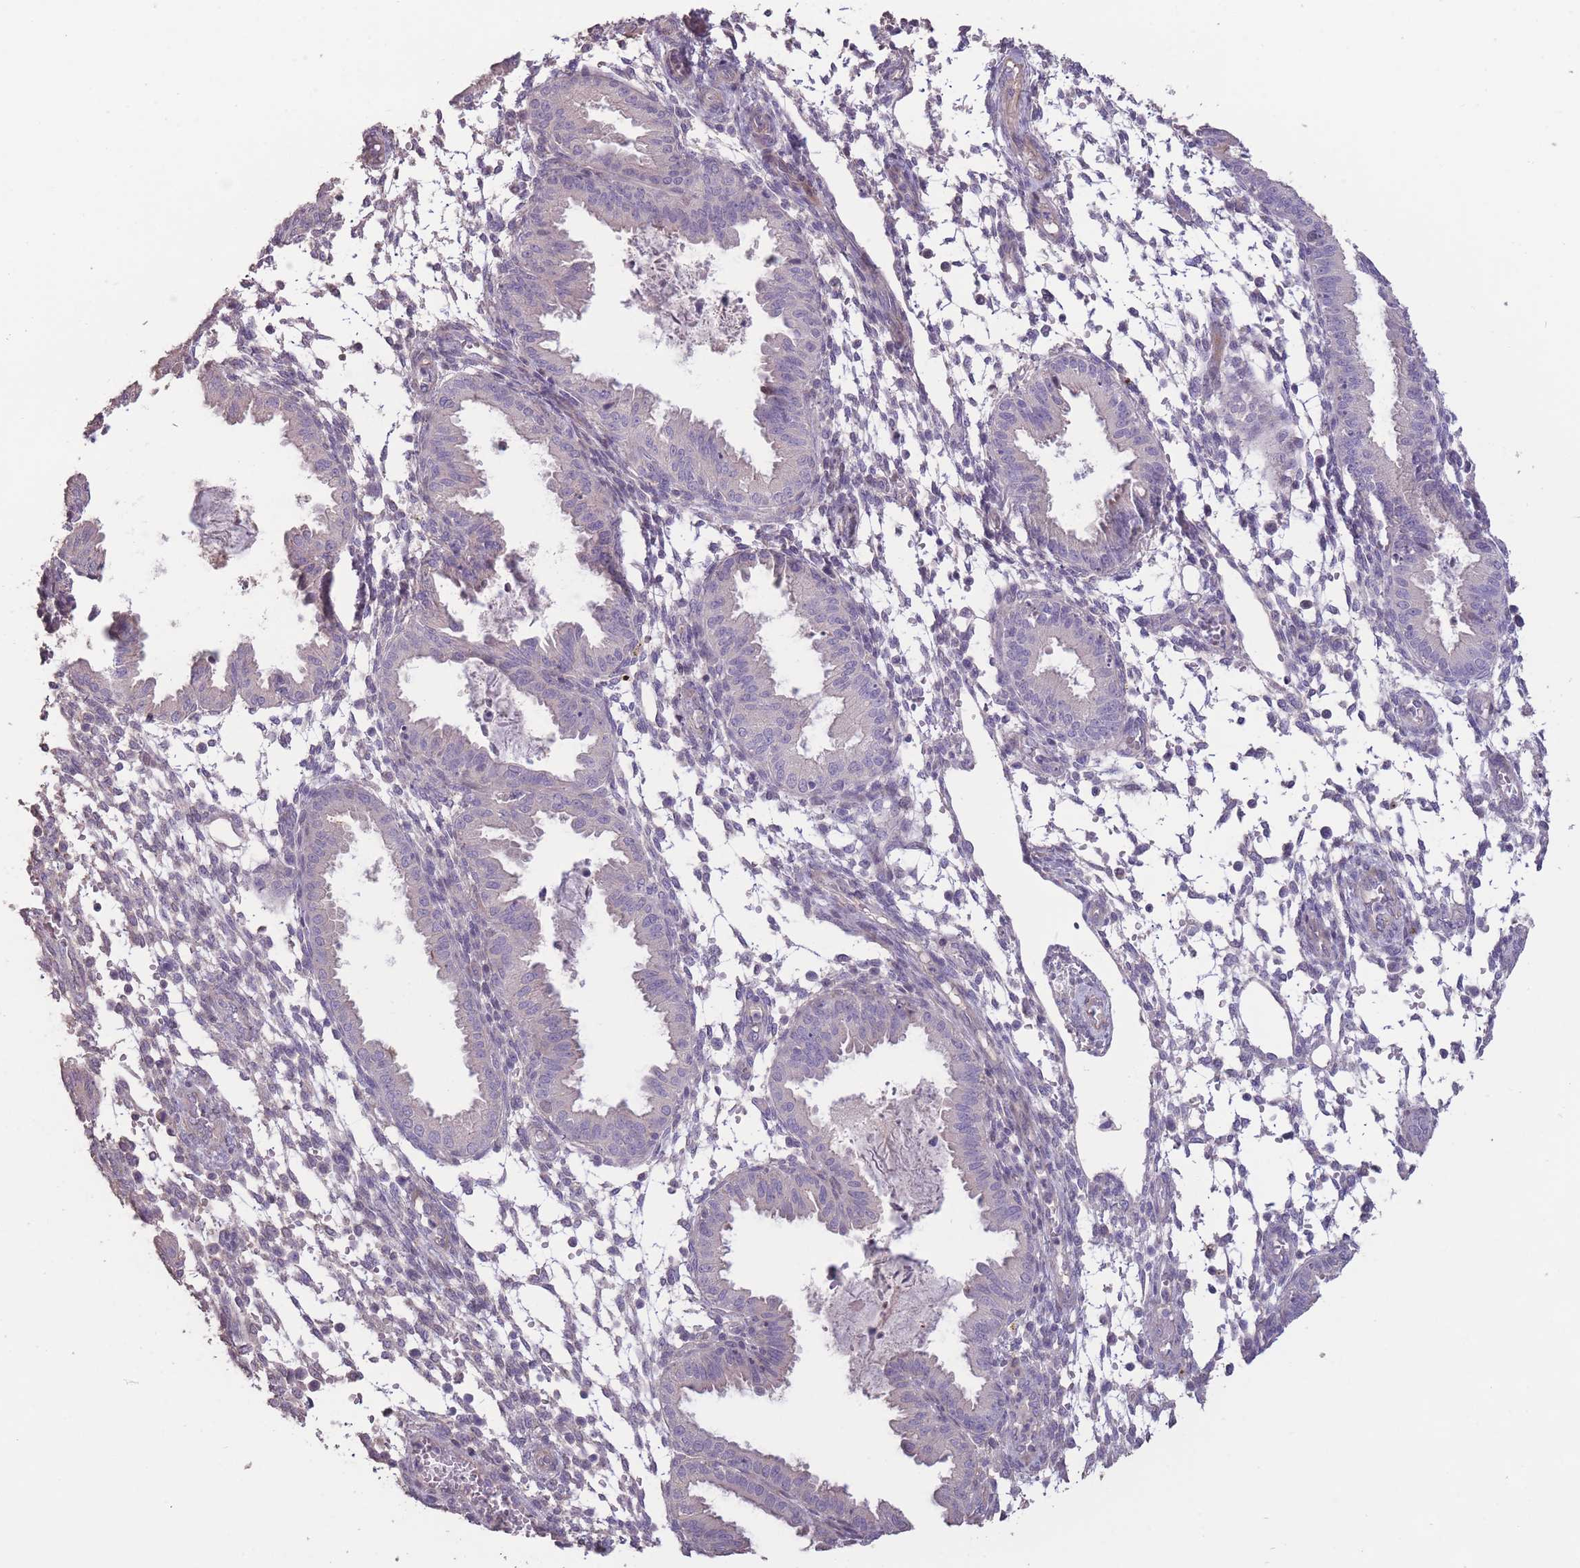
{"staining": {"intensity": "negative", "quantity": "none", "location": "none"}, "tissue": "endometrium", "cell_type": "Cells in endometrial stroma", "image_type": "normal", "snomed": [{"axis": "morphology", "description": "Normal tissue, NOS"}, {"axis": "topography", "description": "Endometrium"}], "caption": "Cells in endometrial stroma show no significant staining in unremarkable endometrium. The staining is performed using DAB (3,3'-diaminobenzidine) brown chromogen with nuclei counter-stained in using hematoxylin.", "gene": "RSPH10B2", "patient": {"sex": "female", "age": 33}}